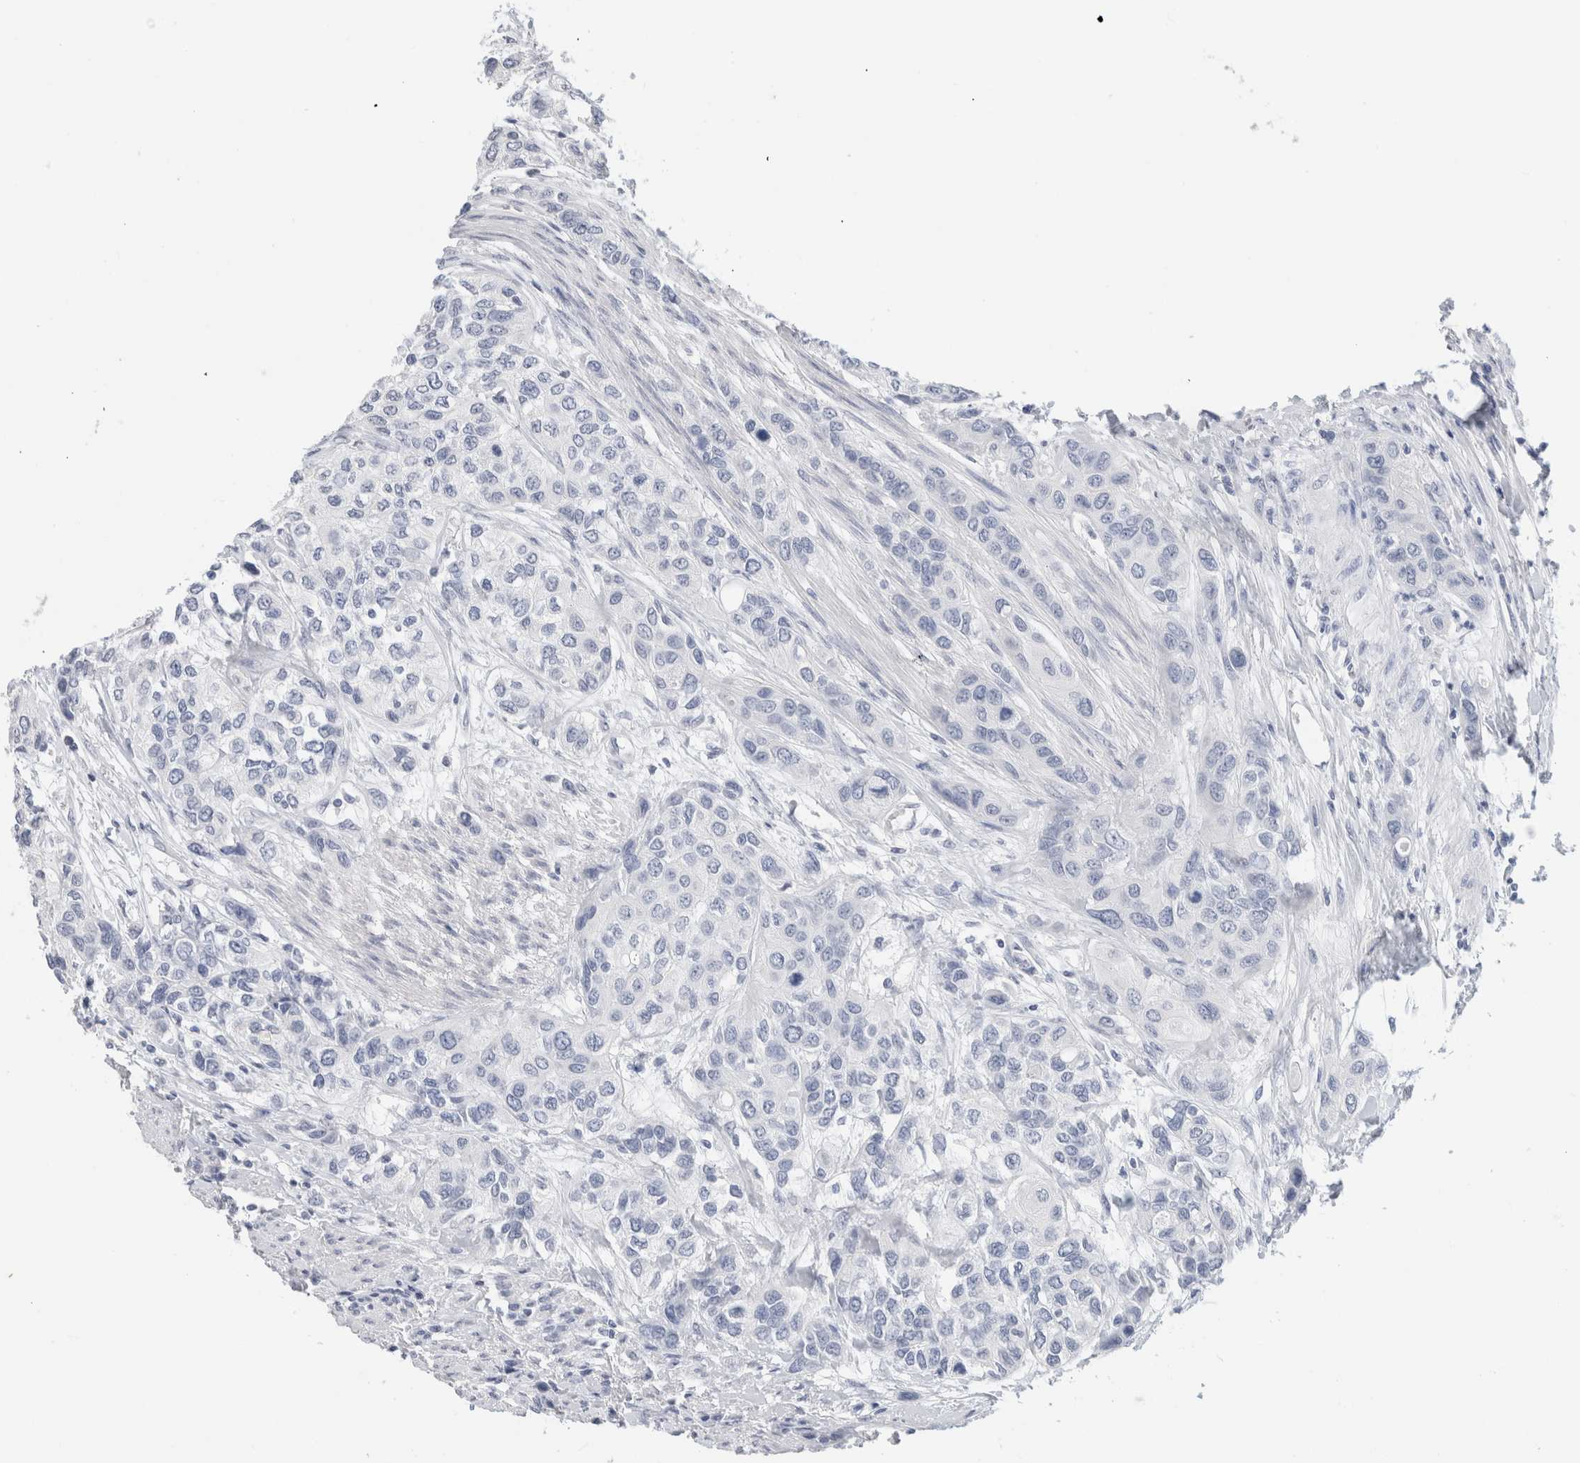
{"staining": {"intensity": "negative", "quantity": "none", "location": "none"}, "tissue": "urothelial cancer", "cell_type": "Tumor cells", "image_type": "cancer", "snomed": [{"axis": "morphology", "description": "Urothelial carcinoma, High grade"}, {"axis": "topography", "description": "Urinary bladder"}], "caption": "Immunohistochemical staining of human high-grade urothelial carcinoma exhibits no significant staining in tumor cells. (DAB (3,3'-diaminobenzidine) immunohistochemistry (IHC) visualized using brightfield microscopy, high magnification).", "gene": "BCAN", "patient": {"sex": "female", "age": 56}}